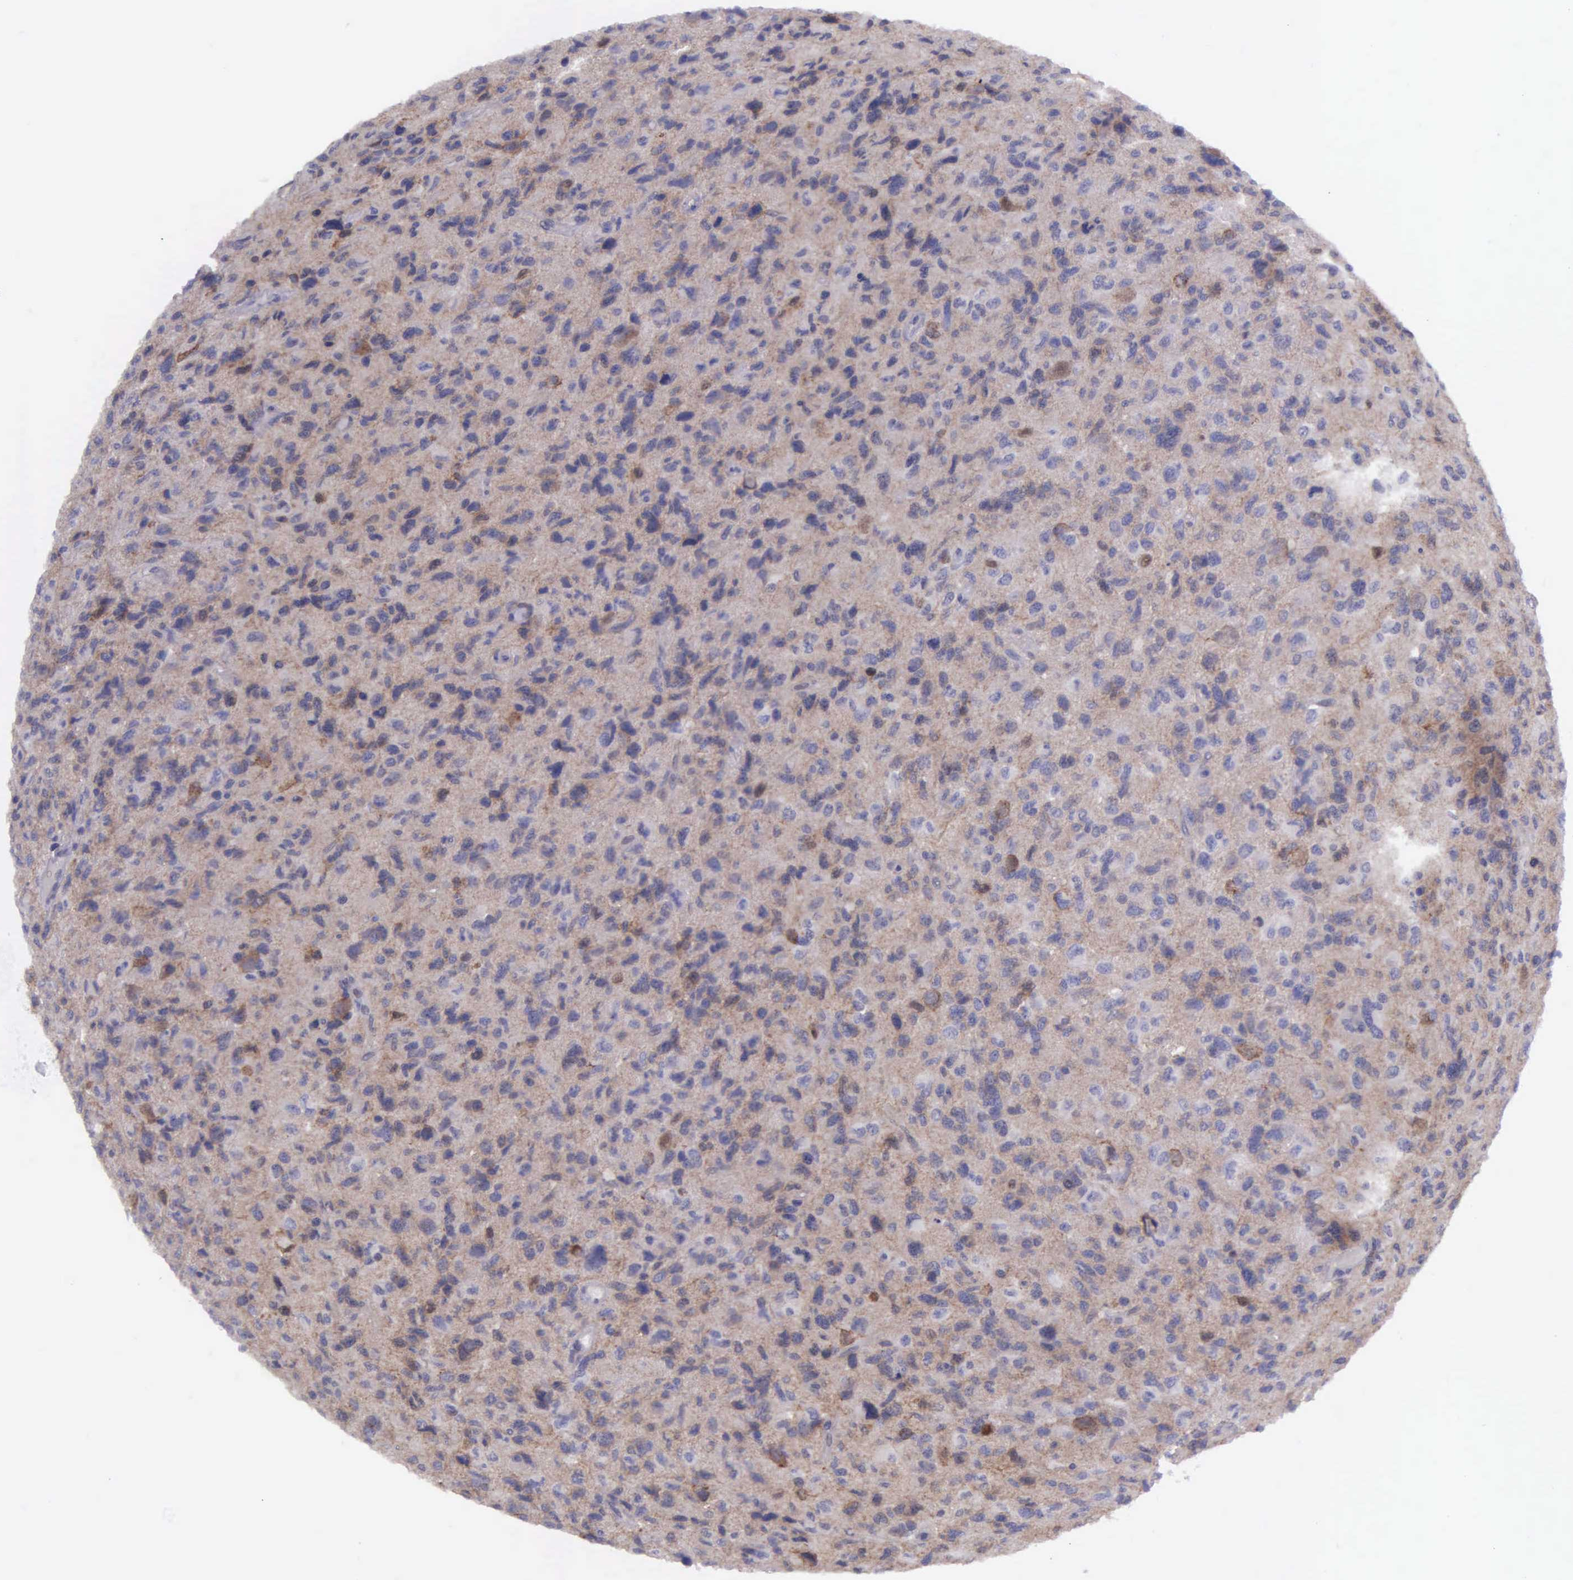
{"staining": {"intensity": "negative", "quantity": "none", "location": "none"}, "tissue": "glioma", "cell_type": "Tumor cells", "image_type": "cancer", "snomed": [{"axis": "morphology", "description": "Glioma, malignant, High grade"}, {"axis": "topography", "description": "Brain"}], "caption": "Immunohistochemical staining of human malignant high-grade glioma exhibits no significant expression in tumor cells. Nuclei are stained in blue.", "gene": "MICAL3", "patient": {"sex": "female", "age": 60}}